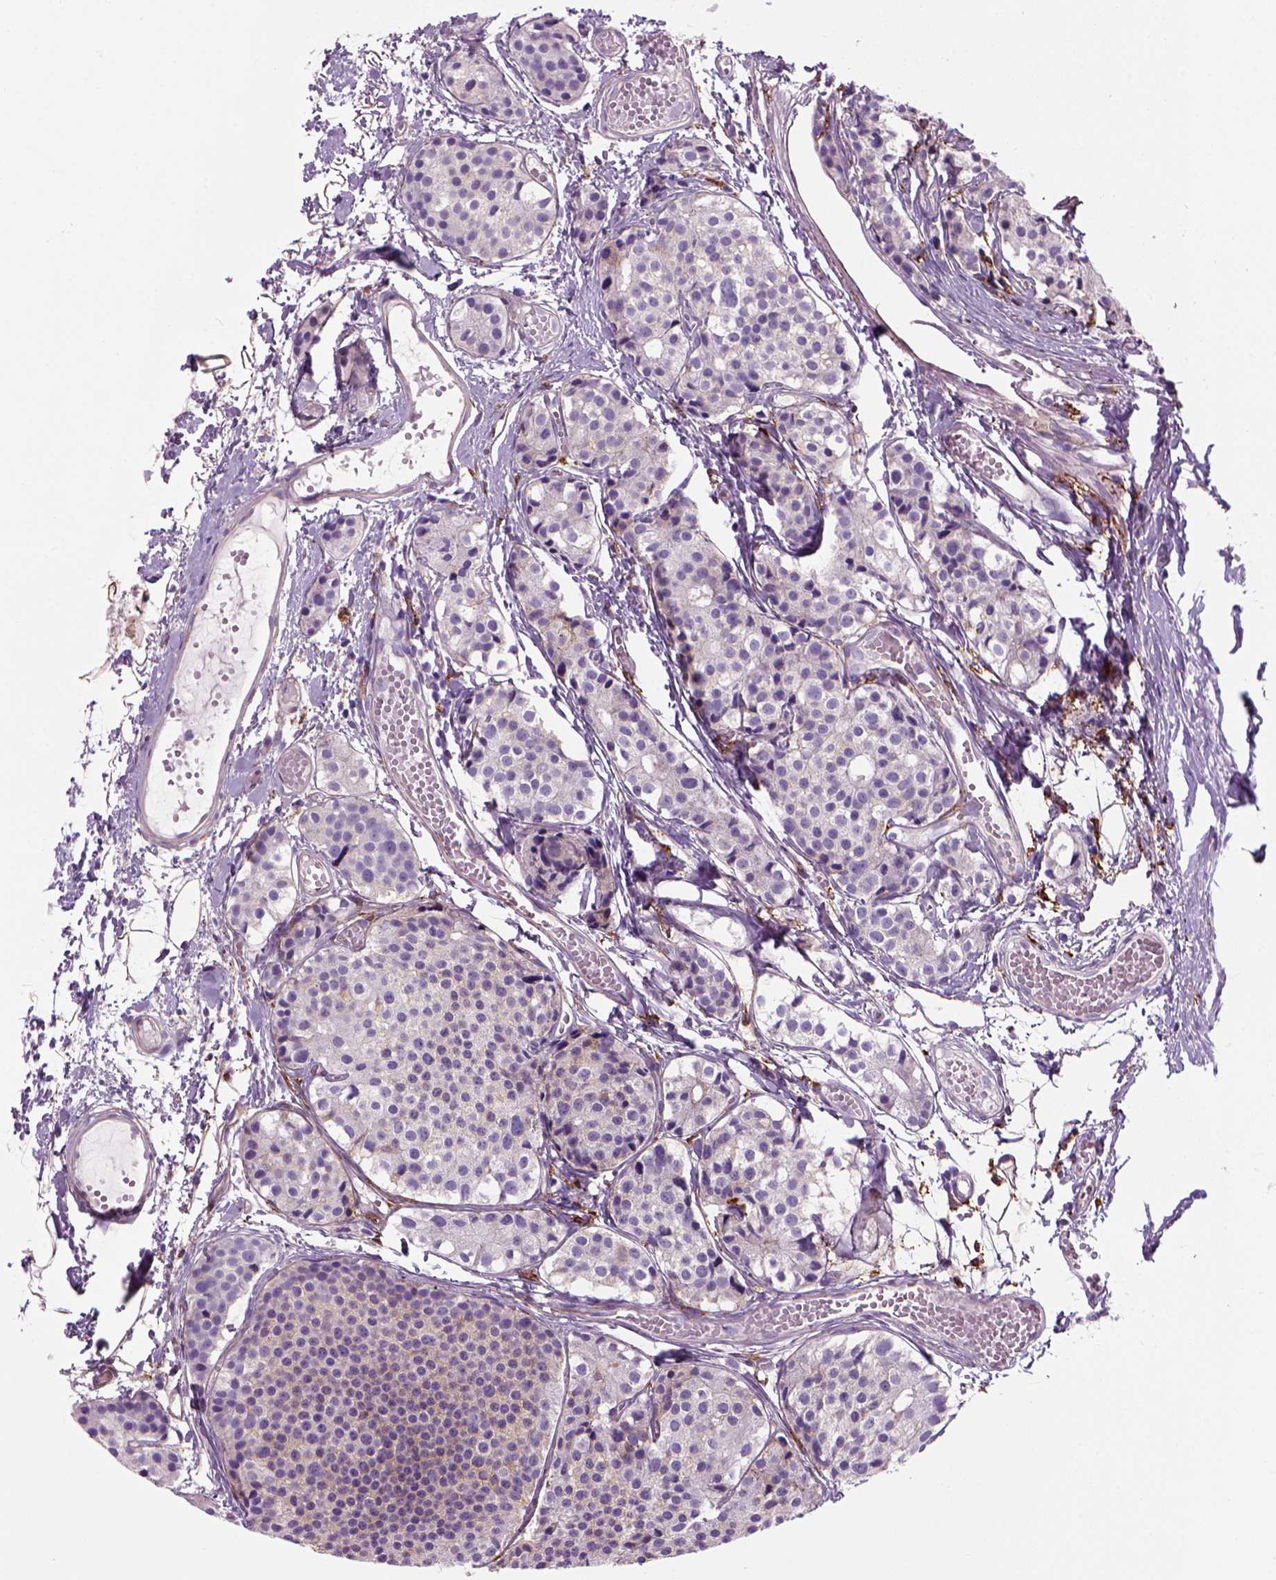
{"staining": {"intensity": "weak", "quantity": "<25%", "location": "cytoplasmic/membranous"}, "tissue": "carcinoid", "cell_type": "Tumor cells", "image_type": "cancer", "snomed": [{"axis": "morphology", "description": "Carcinoid, malignant, NOS"}, {"axis": "topography", "description": "Small intestine"}], "caption": "Carcinoid was stained to show a protein in brown. There is no significant positivity in tumor cells. (Immunohistochemistry (ihc), brightfield microscopy, high magnification).", "gene": "MARCKS", "patient": {"sex": "female", "age": 65}}